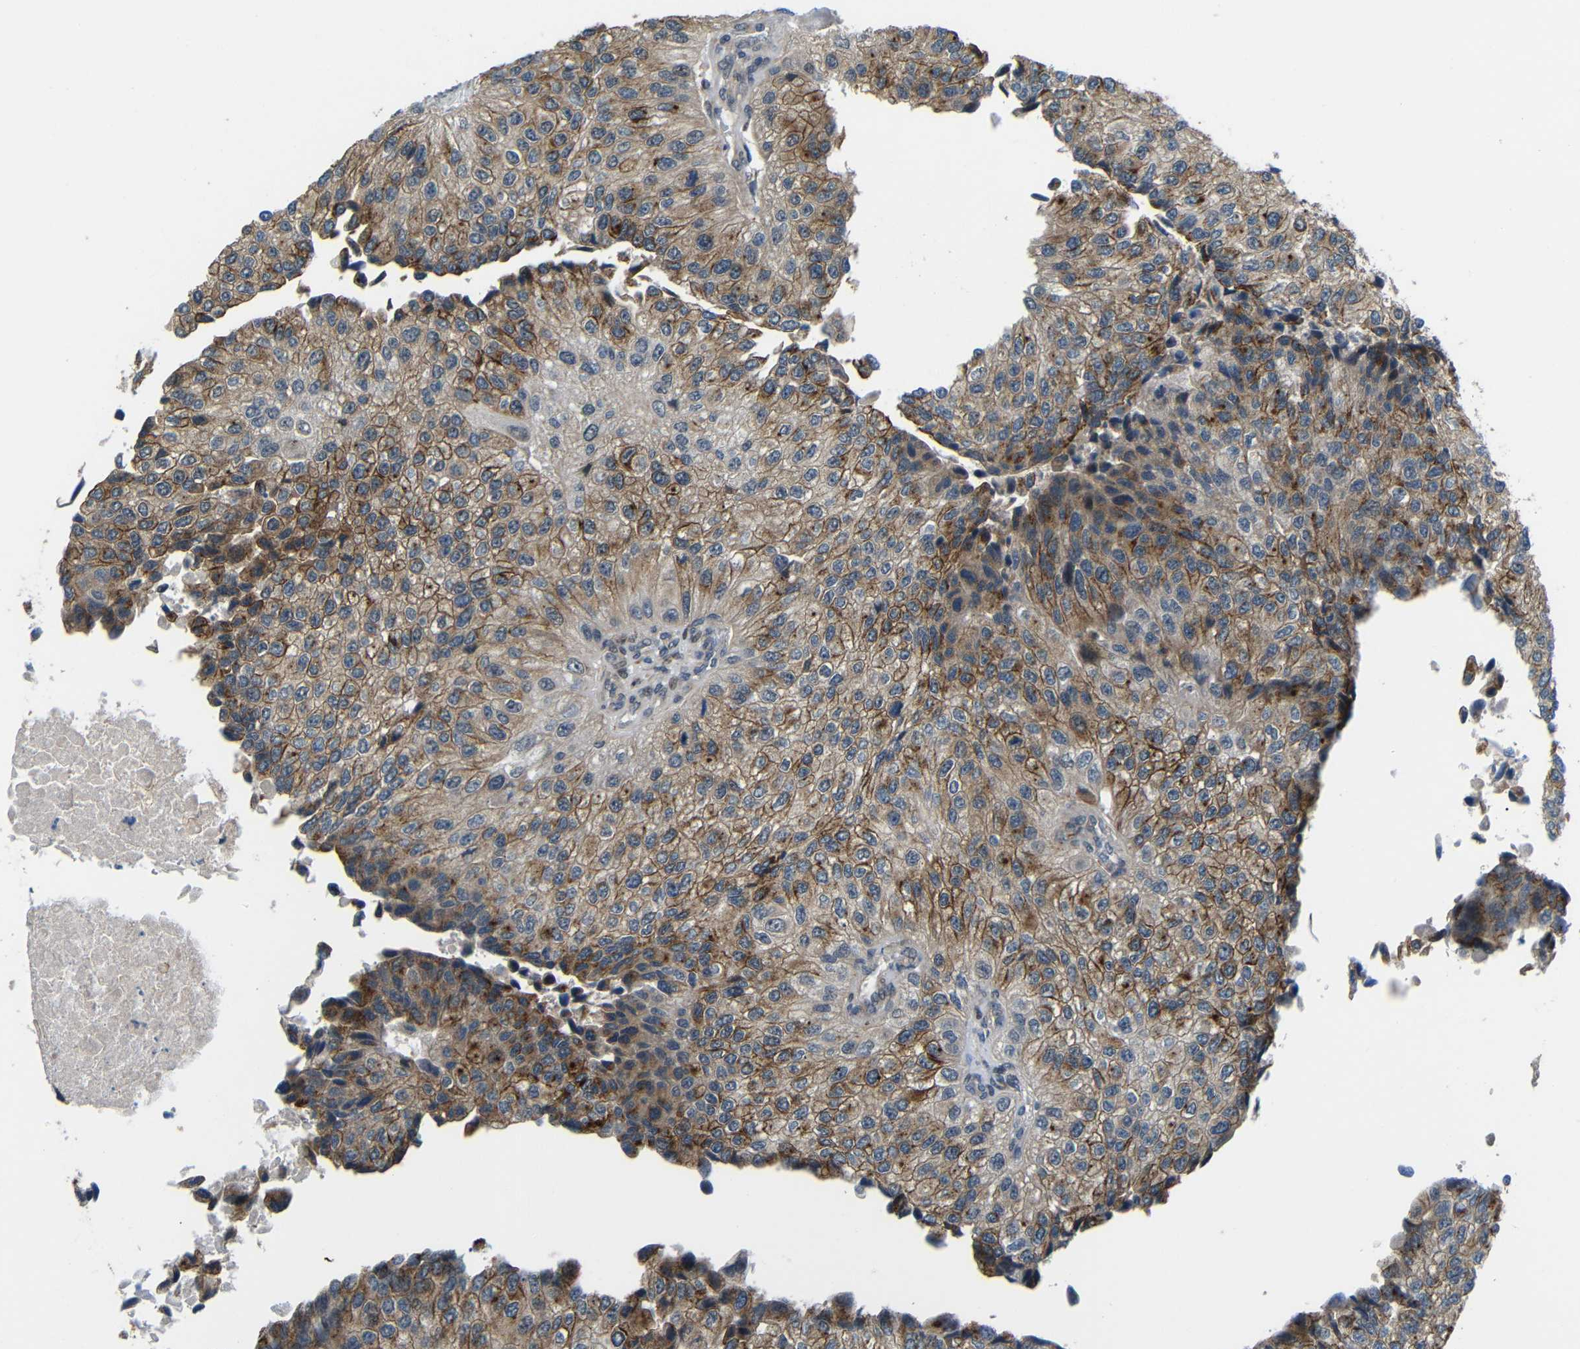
{"staining": {"intensity": "moderate", "quantity": "25%-75%", "location": "cytoplasmic/membranous"}, "tissue": "urothelial cancer", "cell_type": "Tumor cells", "image_type": "cancer", "snomed": [{"axis": "morphology", "description": "Urothelial carcinoma, High grade"}, {"axis": "topography", "description": "Kidney"}, {"axis": "topography", "description": "Urinary bladder"}], "caption": "Immunohistochemical staining of human urothelial cancer exhibits moderate cytoplasmic/membranous protein staining in about 25%-75% of tumor cells. (Stains: DAB in brown, nuclei in blue, Microscopy: brightfield microscopy at high magnification).", "gene": "SYDE1", "patient": {"sex": "male", "age": 77}}